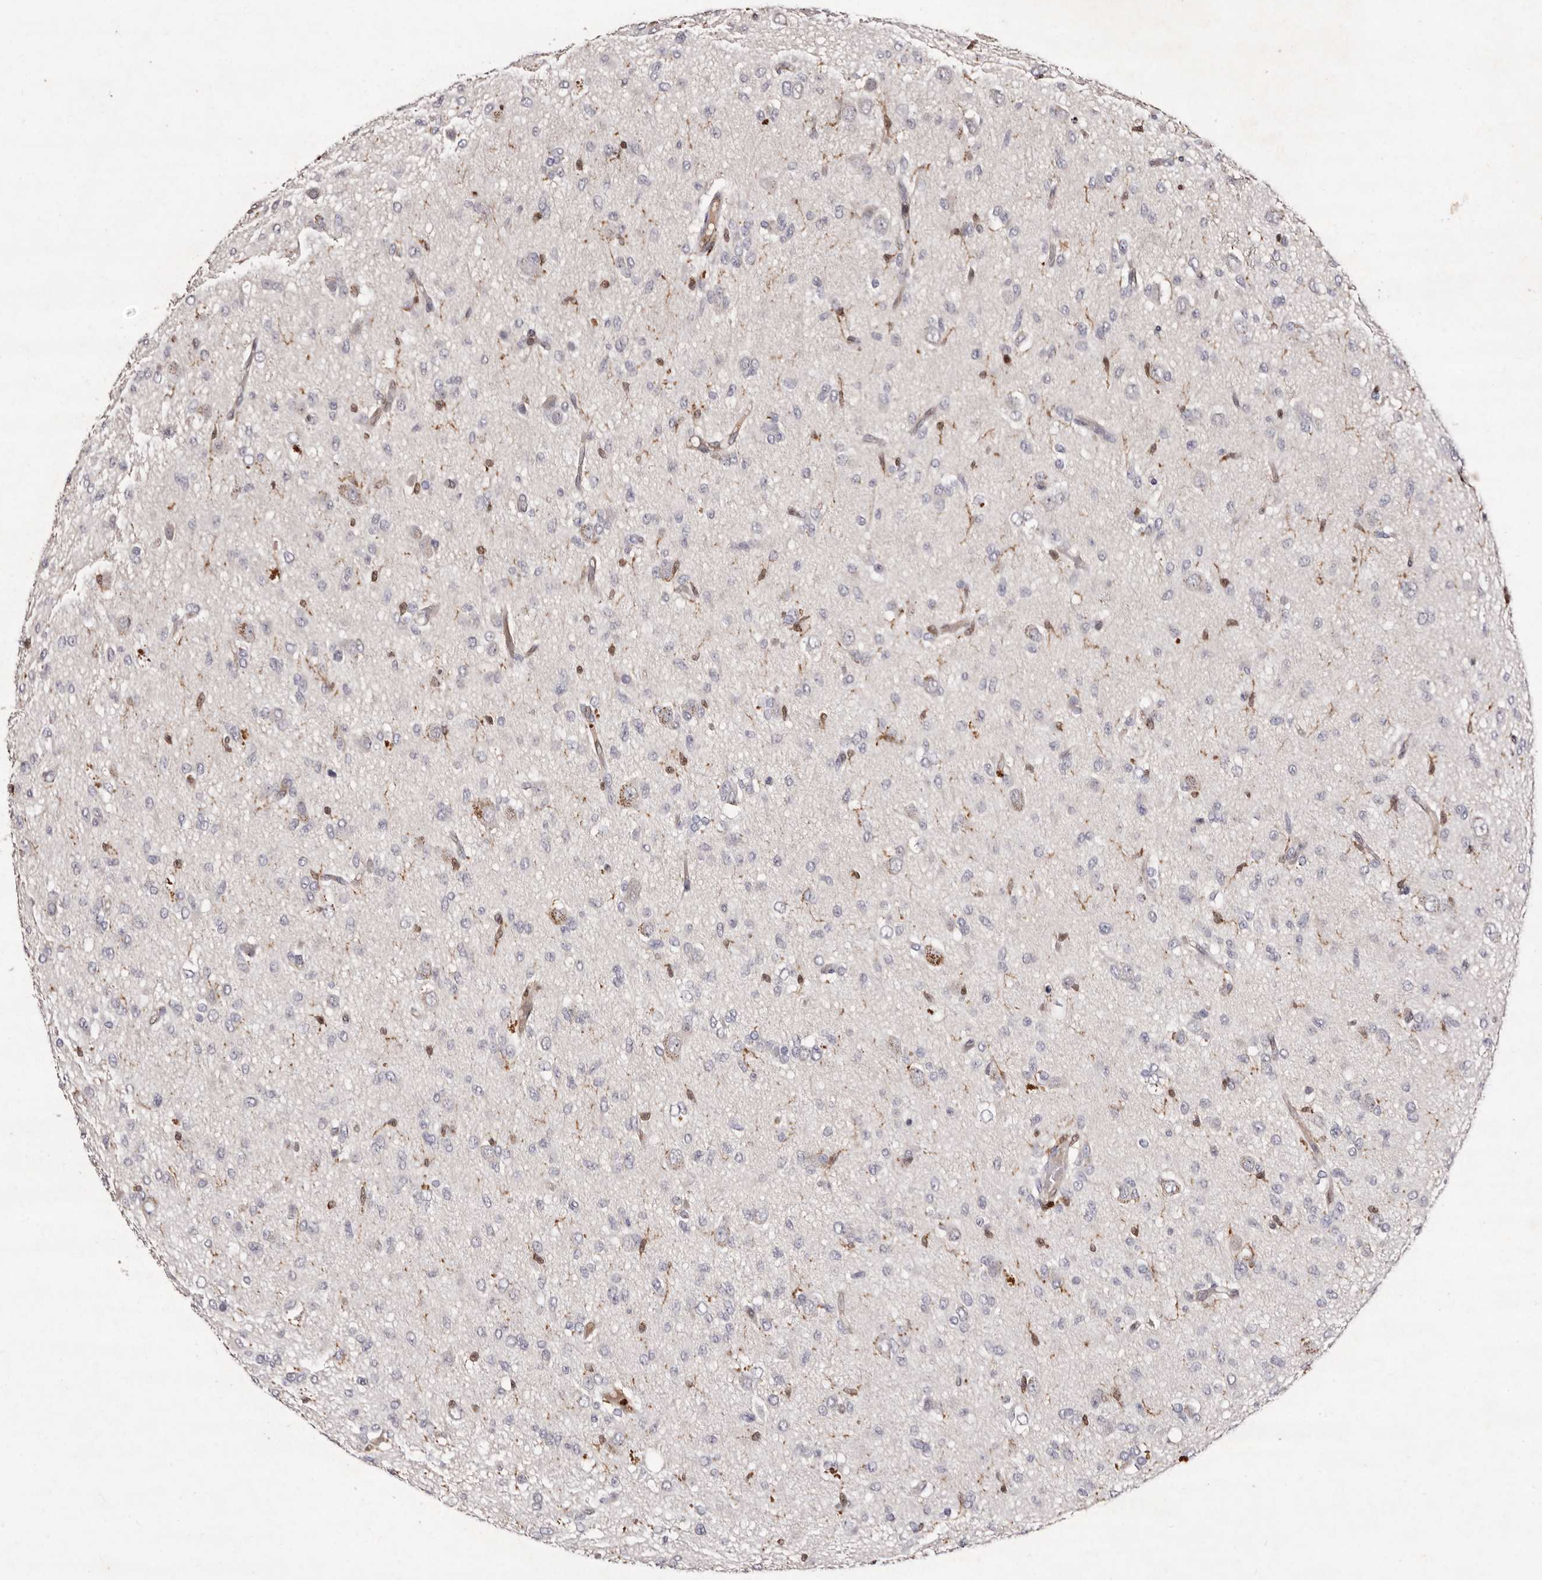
{"staining": {"intensity": "negative", "quantity": "none", "location": "none"}, "tissue": "glioma", "cell_type": "Tumor cells", "image_type": "cancer", "snomed": [{"axis": "morphology", "description": "Glioma, malignant, High grade"}, {"axis": "topography", "description": "Brain"}], "caption": "Photomicrograph shows no significant protein expression in tumor cells of high-grade glioma (malignant).", "gene": "GIMAP4", "patient": {"sex": "female", "age": 59}}